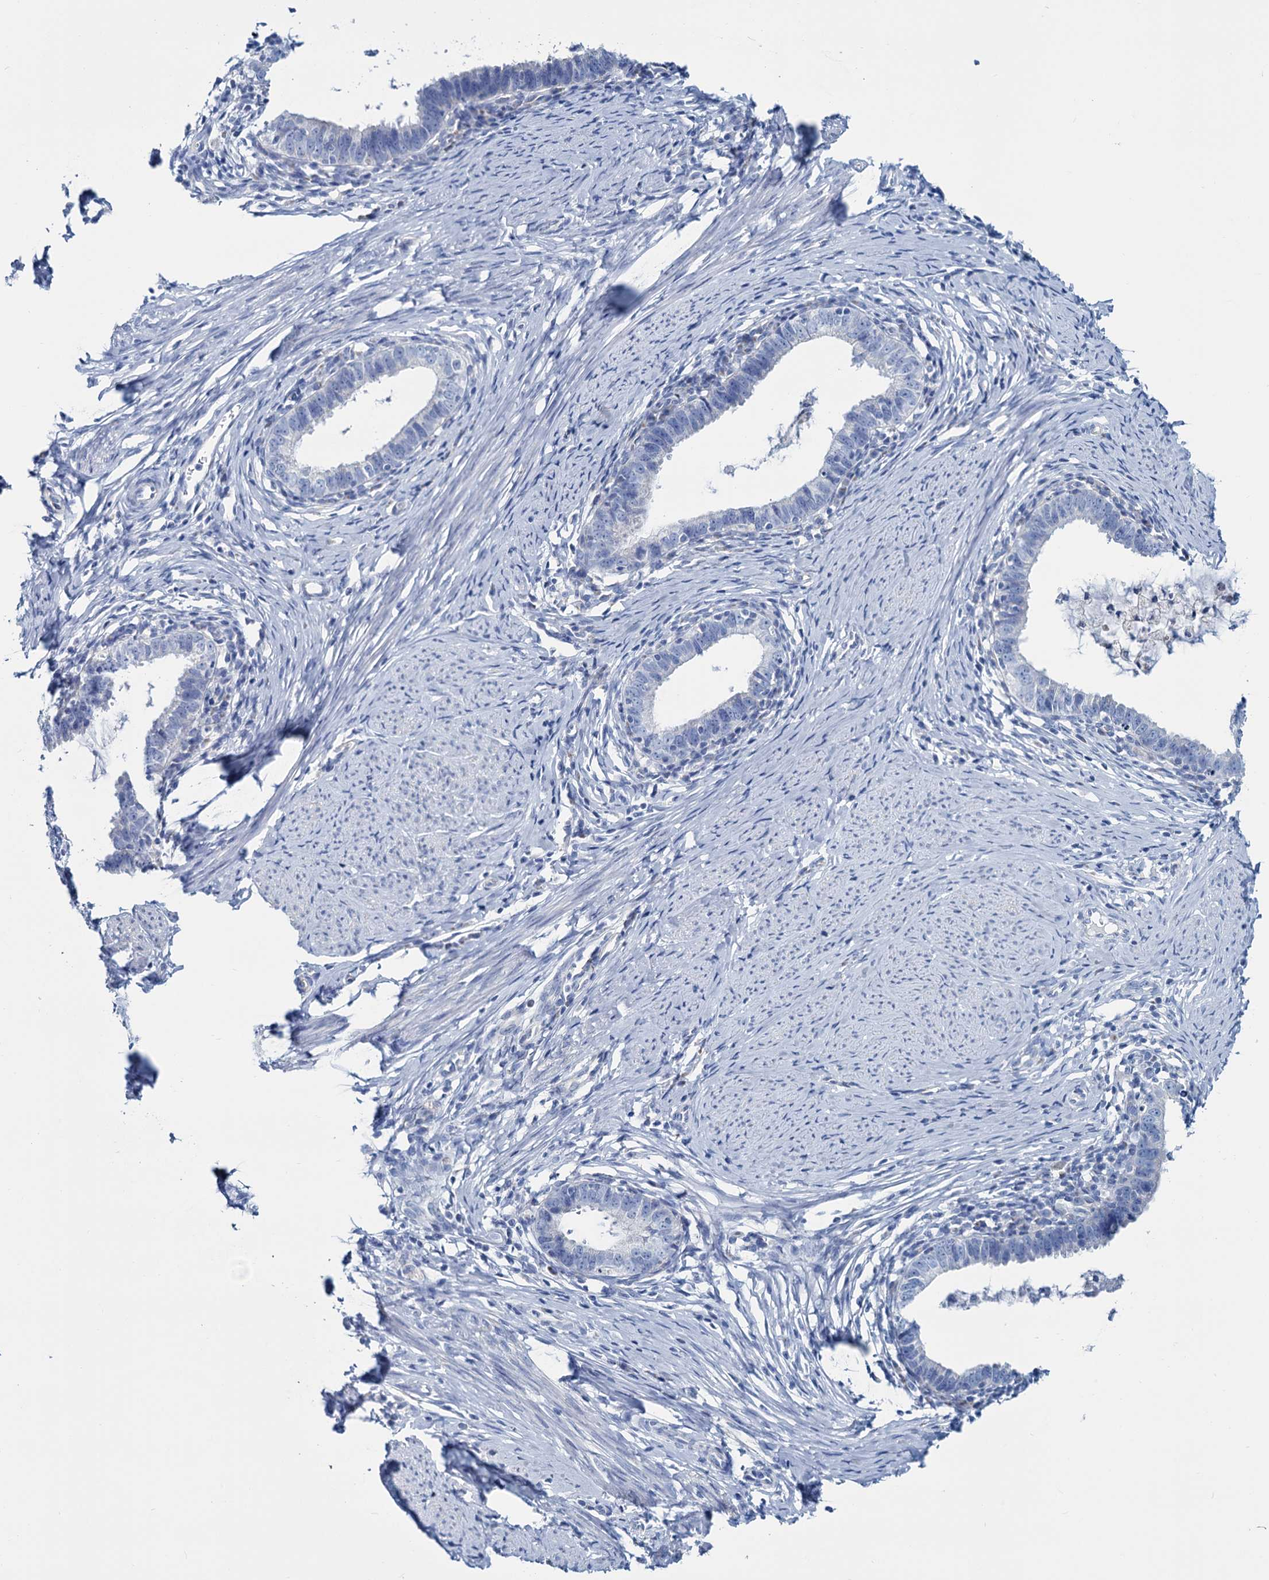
{"staining": {"intensity": "negative", "quantity": "none", "location": "none"}, "tissue": "cervical cancer", "cell_type": "Tumor cells", "image_type": "cancer", "snomed": [{"axis": "morphology", "description": "Adenocarcinoma, NOS"}, {"axis": "topography", "description": "Cervix"}], "caption": "Human cervical cancer stained for a protein using immunohistochemistry (IHC) demonstrates no expression in tumor cells.", "gene": "SLC1A3", "patient": {"sex": "female", "age": 36}}